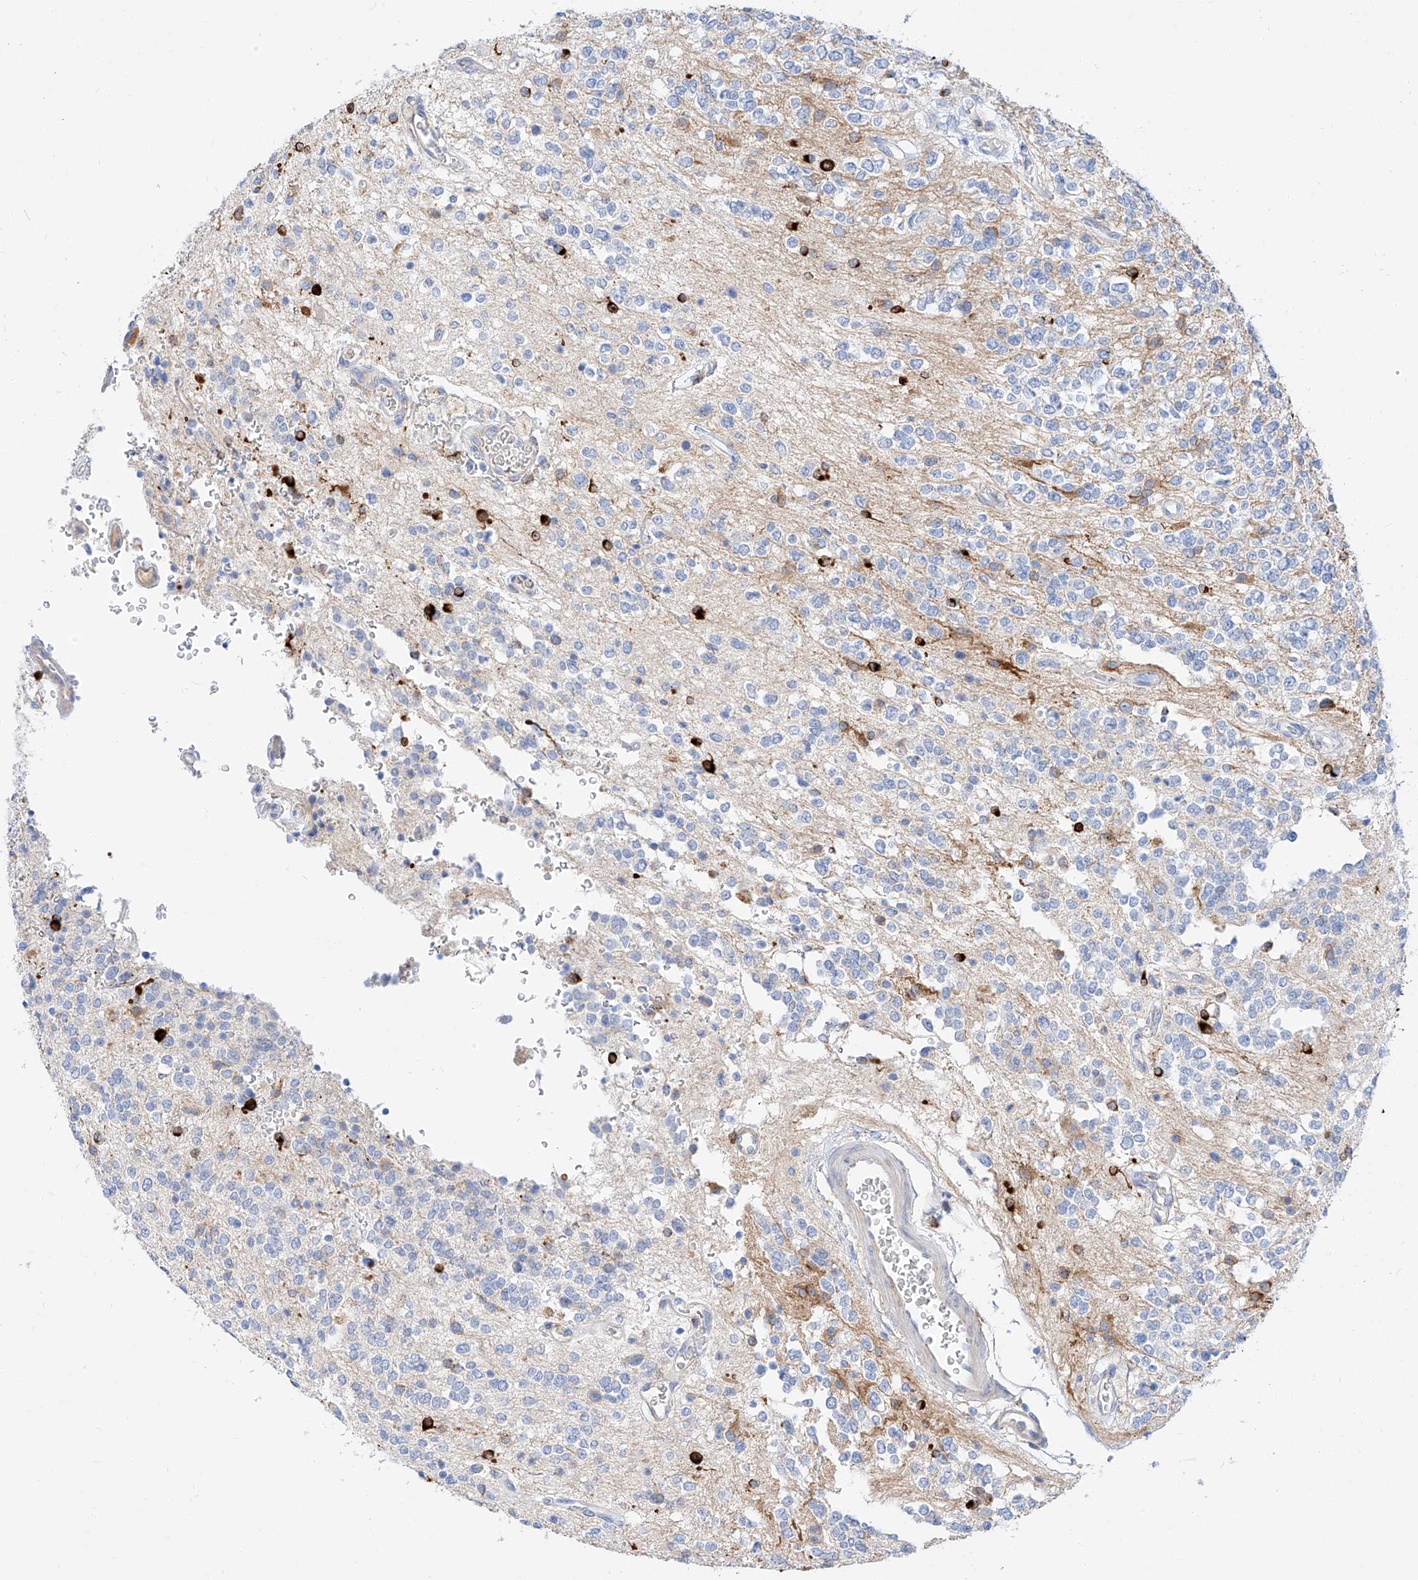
{"staining": {"intensity": "negative", "quantity": "none", "location": "none"}, "tissue": "glioma", "cell_type": "Tumor cells", "image_type": "cancer", "snomed": [{"axis": "morphology", "description": "Glioma, malignant, High grade"}, {"axis": "topography", "description": "Brain"}], "caption": "An image of malignant glioma (high-grade) stained for a protein shows no brown staining in tumor cells.", "gene": "MAP7", "patient": {"sex": "male", "age": 34}}